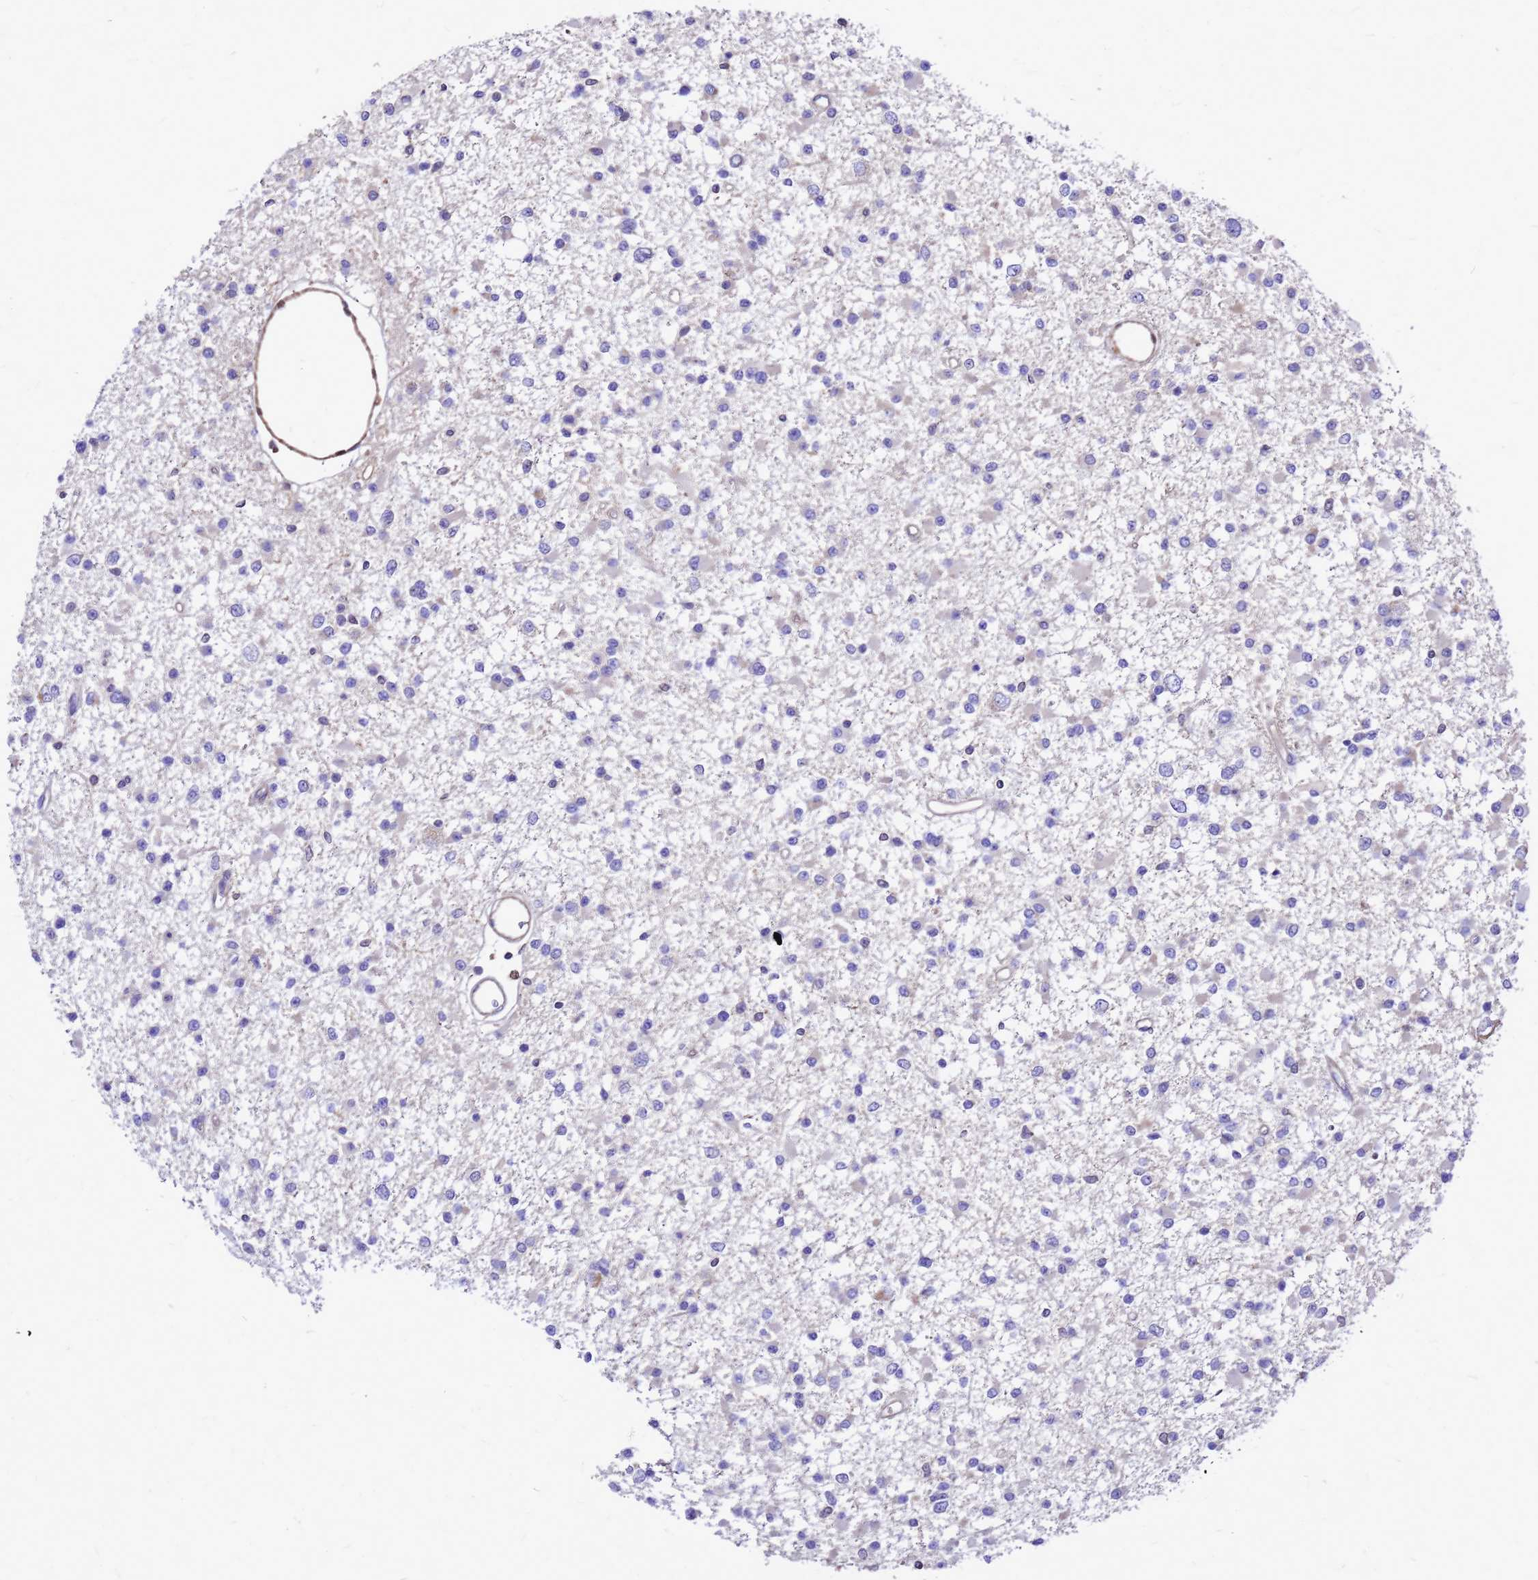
{"staining": {"intensity": "negative", "quantity": "none", "location": "none"}, "tissue": "glioma", "cell_type": "Tumor cells", "image_type": "cancer", "snomed": [{"axis": "morphology", "description": "Glioma, malignant, Low grade"}, {"axis": "topography", "description": "Brain"}], "caption": "This is a image of IHC staining of malignant glioma (low-grade), which shows no expression in tumor cells. (DAB (3,3'-diaminobenzidine) immunohistochemistry, high magnification).", "gene": "DUSP23", "patient": {"sex": "female", "age": 22}}